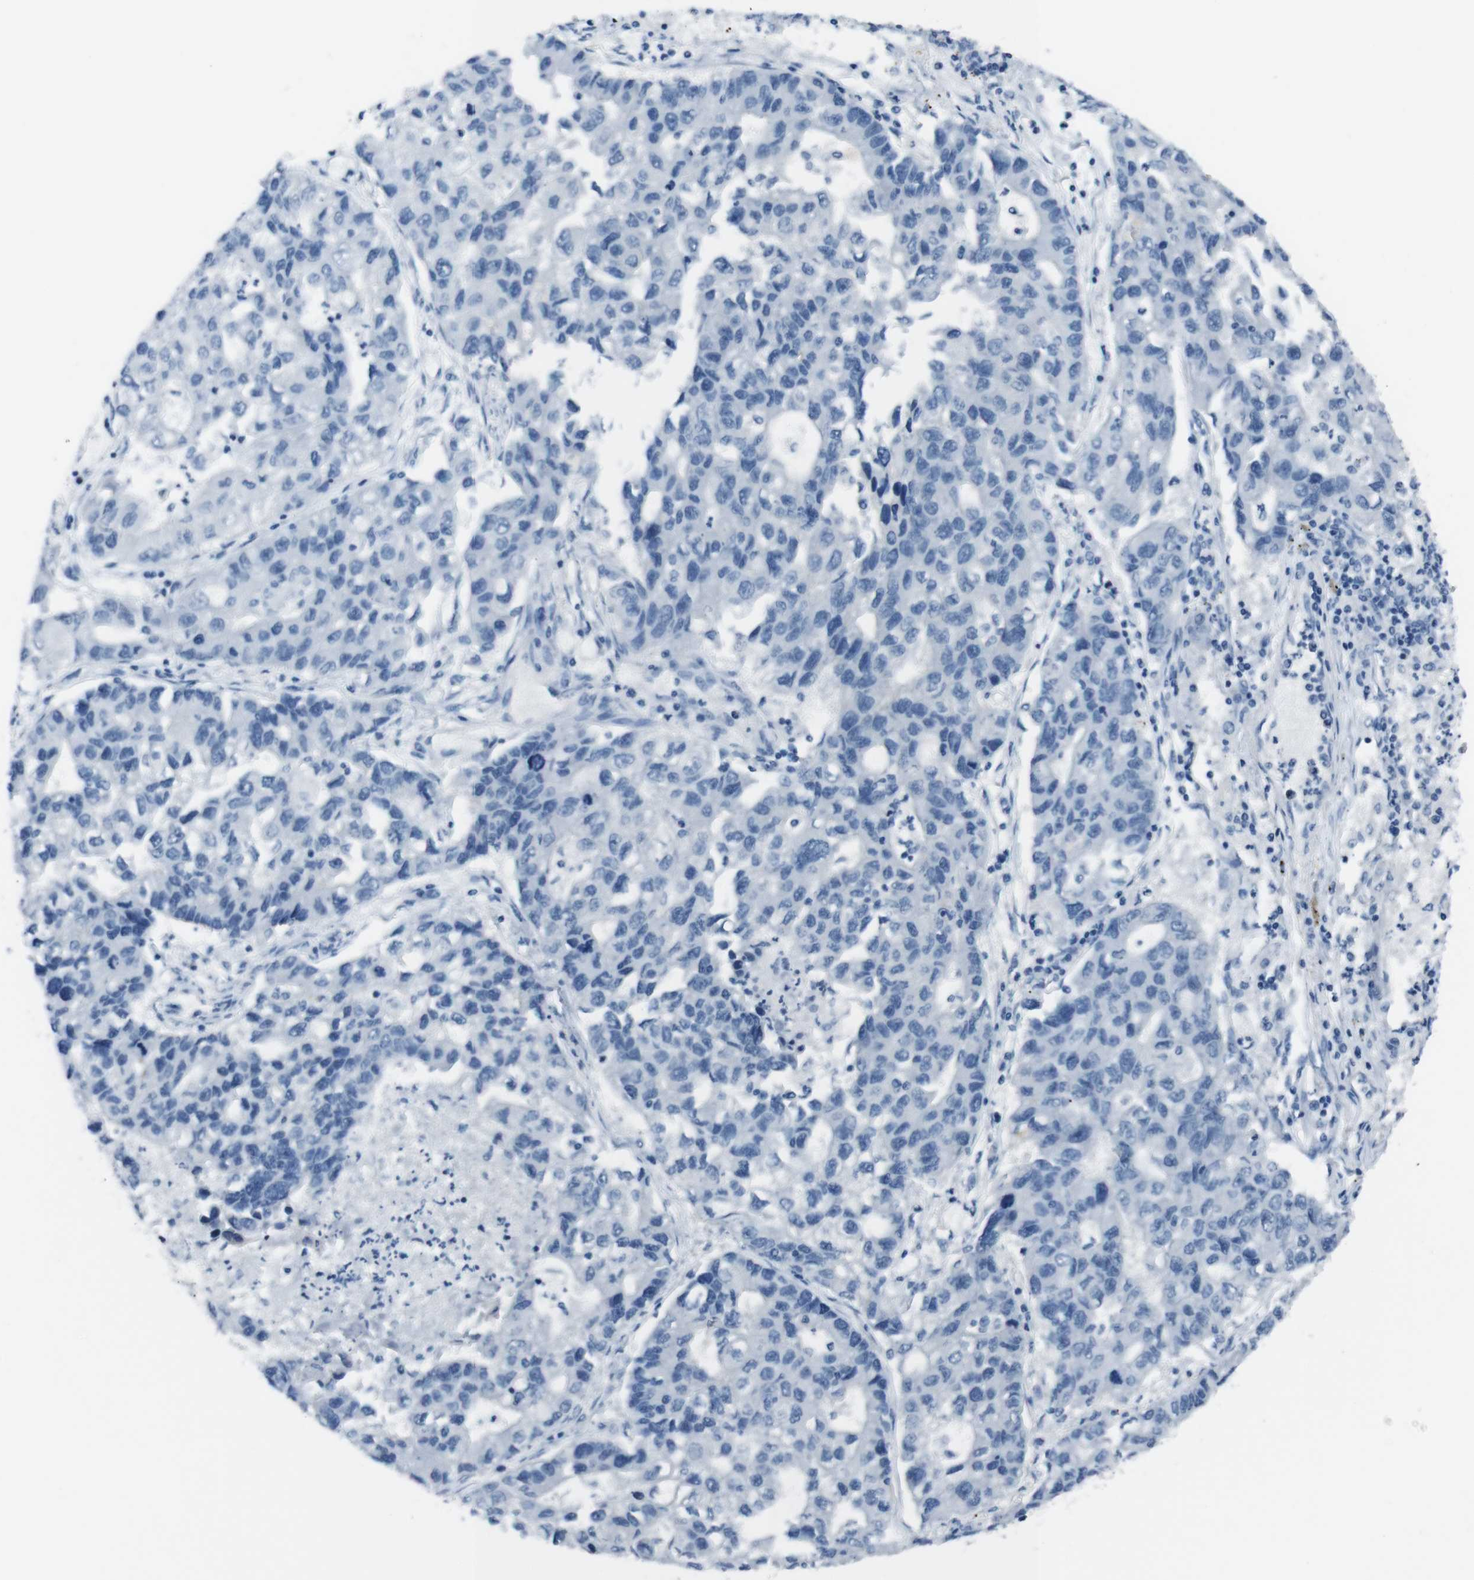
{"staining": {"intensity": "negative", "quantity": "none", "location": "none"}, "tissue": "lung cancer", "cell_type": "Tumor cells", "image_type": "cancer", "snomed": [{"axis": "morphology", "description": "Adenocarcinoma, NOS"}, {"axis": "topography", "description": "Lung"}], "caption": "A micrograph of adenocarcinoma (lung) stained for a protein demonstrates no brown staining in tumor cells. (Brightfield microscopy of DAB immunohistochemistry (IHC) at high magnification).", "gene": "HRH2", "patient": {"sex": "female", "age": 51}}